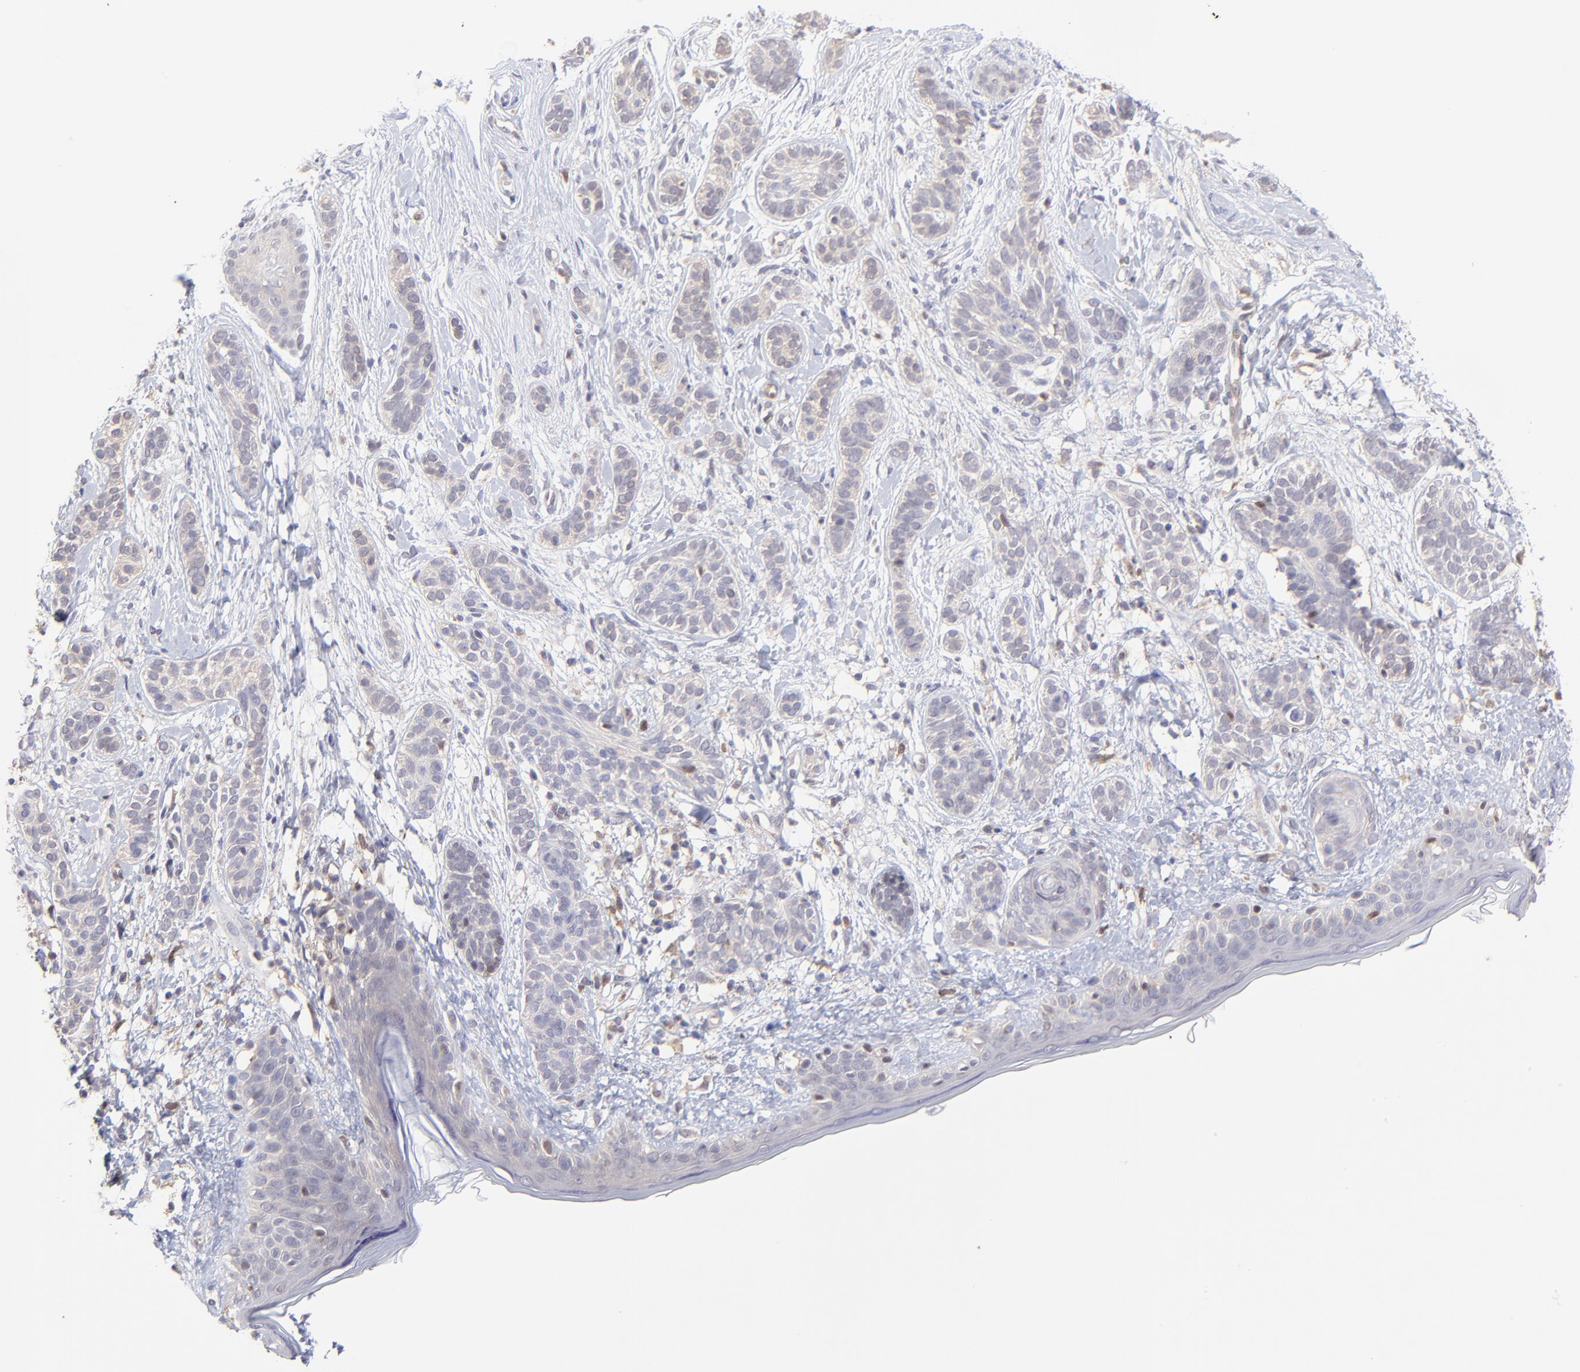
{"staining": {"intensity": "negative", "quantity": "none", "location": "none"}, "tissue": "skin cancer", "cell_type": "Tumor cells", "image_type": "cancer", "snomed": [{"axis": "morphology", "description": "Normal tissue, NOS"}, {"axis": "morphology", "description": "Basal cell carcinoma"}, {"axis": "topography", "description": "Skin"}], "caption": "Tumor cells show no significant protein positivity in skin basal cell carcinoma.", "gene": "HYAL1", "patient": {"sex": "male", "age": 63}}